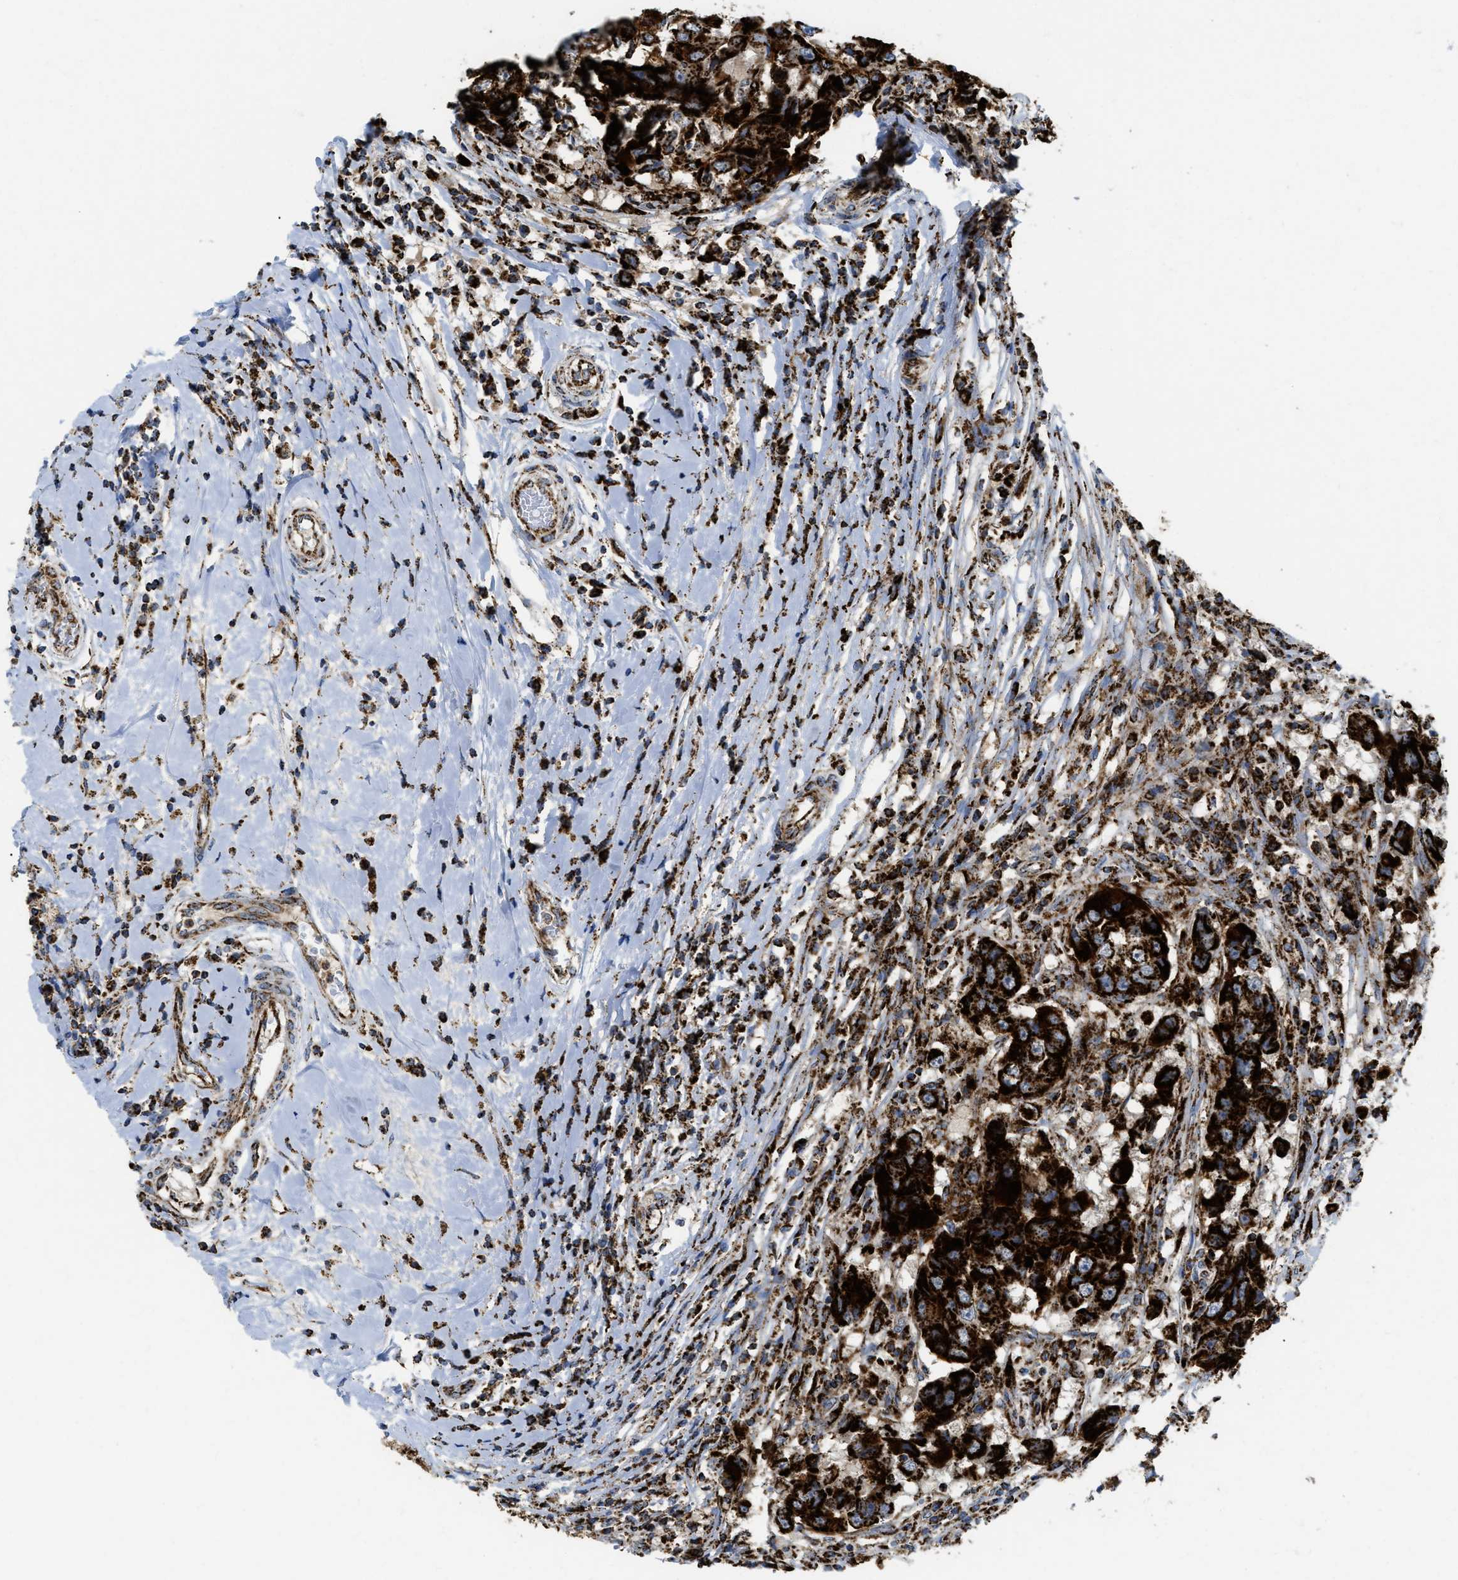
{"staining": {"intensity": "strong", "quantity": ">75%", "location": "cytoplasmic/membranous"}, "tissue": "breast cancer", "cell_type": "Tumor cells", "image_type": "cancer", "snomed": [{"axis": "morphology", "description": "Duct carcinoma"}, {"axis": "topography", "description": "Breast"}], "caption": "Immunohistochemistry micrograph of breast cancer (invasive ductal carcinoma) stained for a protein (brown), which shows high levels of strong cytoplasmic/membranous expression in about >75% of tumor cells.", "gene": "SQOR", "patient": {"sex": "female", "age": 27}}